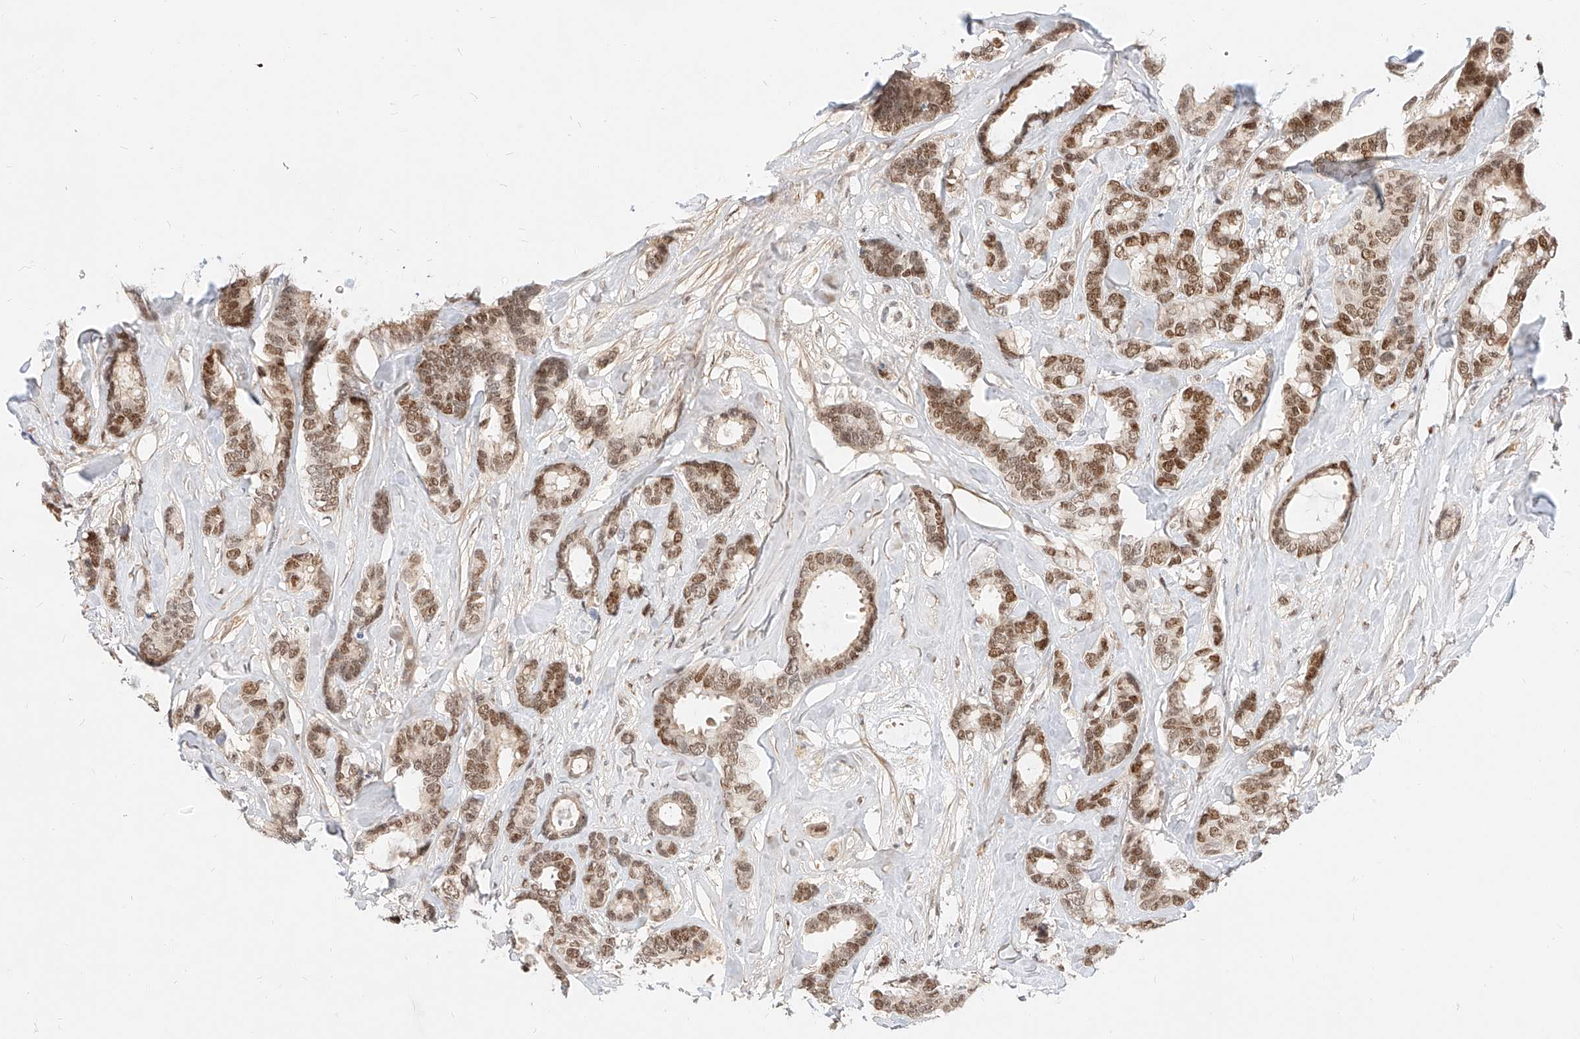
{"staining": {"intensity": "moderate", "quantity": ">75%", "location": "nuclear"}, "tissue": "breast cancer", "cell_type": "Tumor cells", "image_type": "cancer", "snomed": [{"axis": "morphology", "description": "Duct carcinoma"}, {"axis": "topography", "description": "Breast"}], "caption": "Protein analysis of breast intraductal carcinoma tissue displays moderate nuclear positivity in approximately >75% of tumor cells.", "gene": "CBX8", "patient": {"sex": "female", "age": 87}}